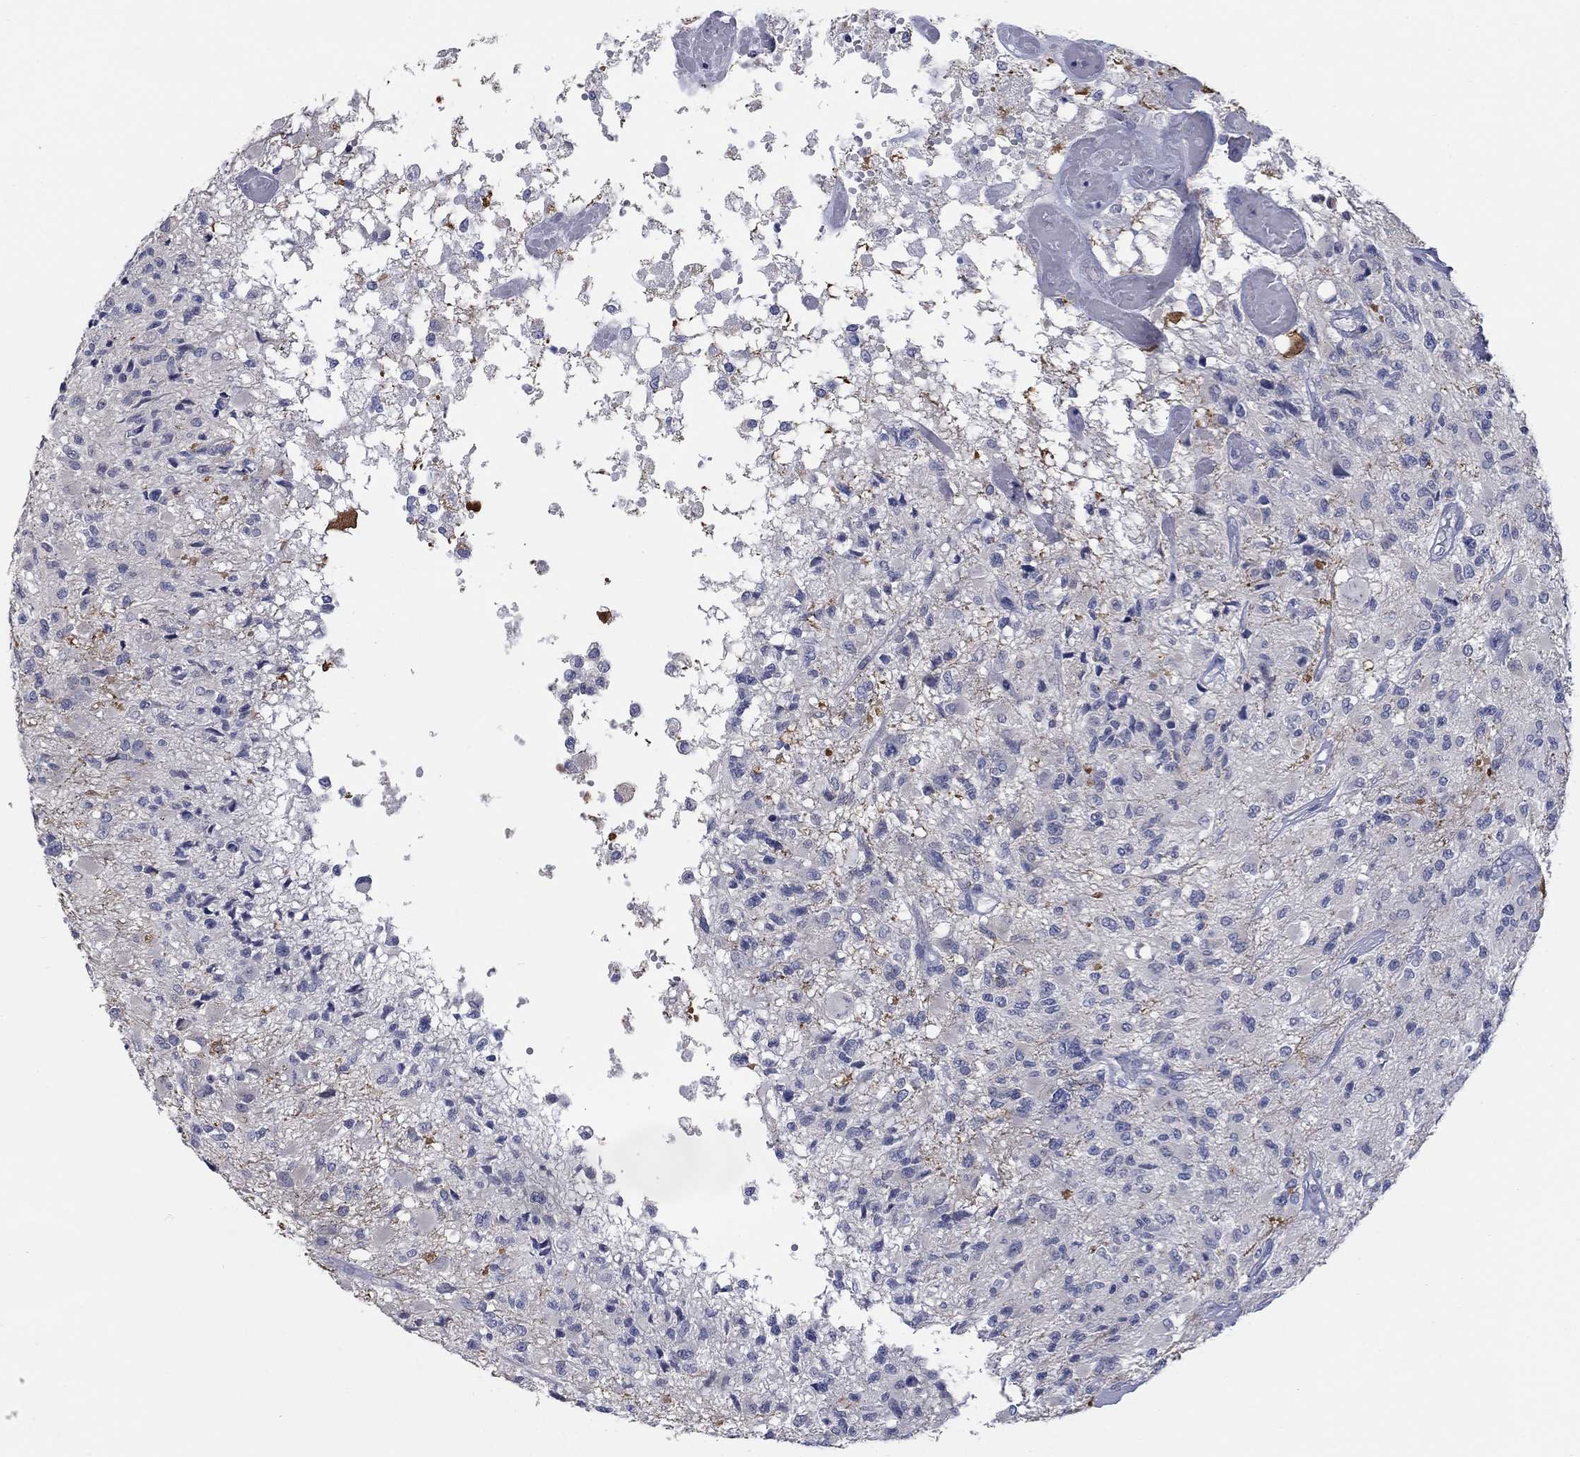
{"staining": {"intensity": "negative", "quantity": "none", "location": "none"}, "tissue": "glioma", "cell_type": "Tumor cells", "image_type": "cancer", "snomed": [{"axis": "morphology", "description": "Glioma, malignant, High grade"}, {"axis": "topography", "description": "Brain"}], "caption": "Immunohistochemical staining of glioma demonstrates no significant positivity in tumor cells.", "gene": "ATP6V1G2", "patient": {"sex": "female", "age": 63}}